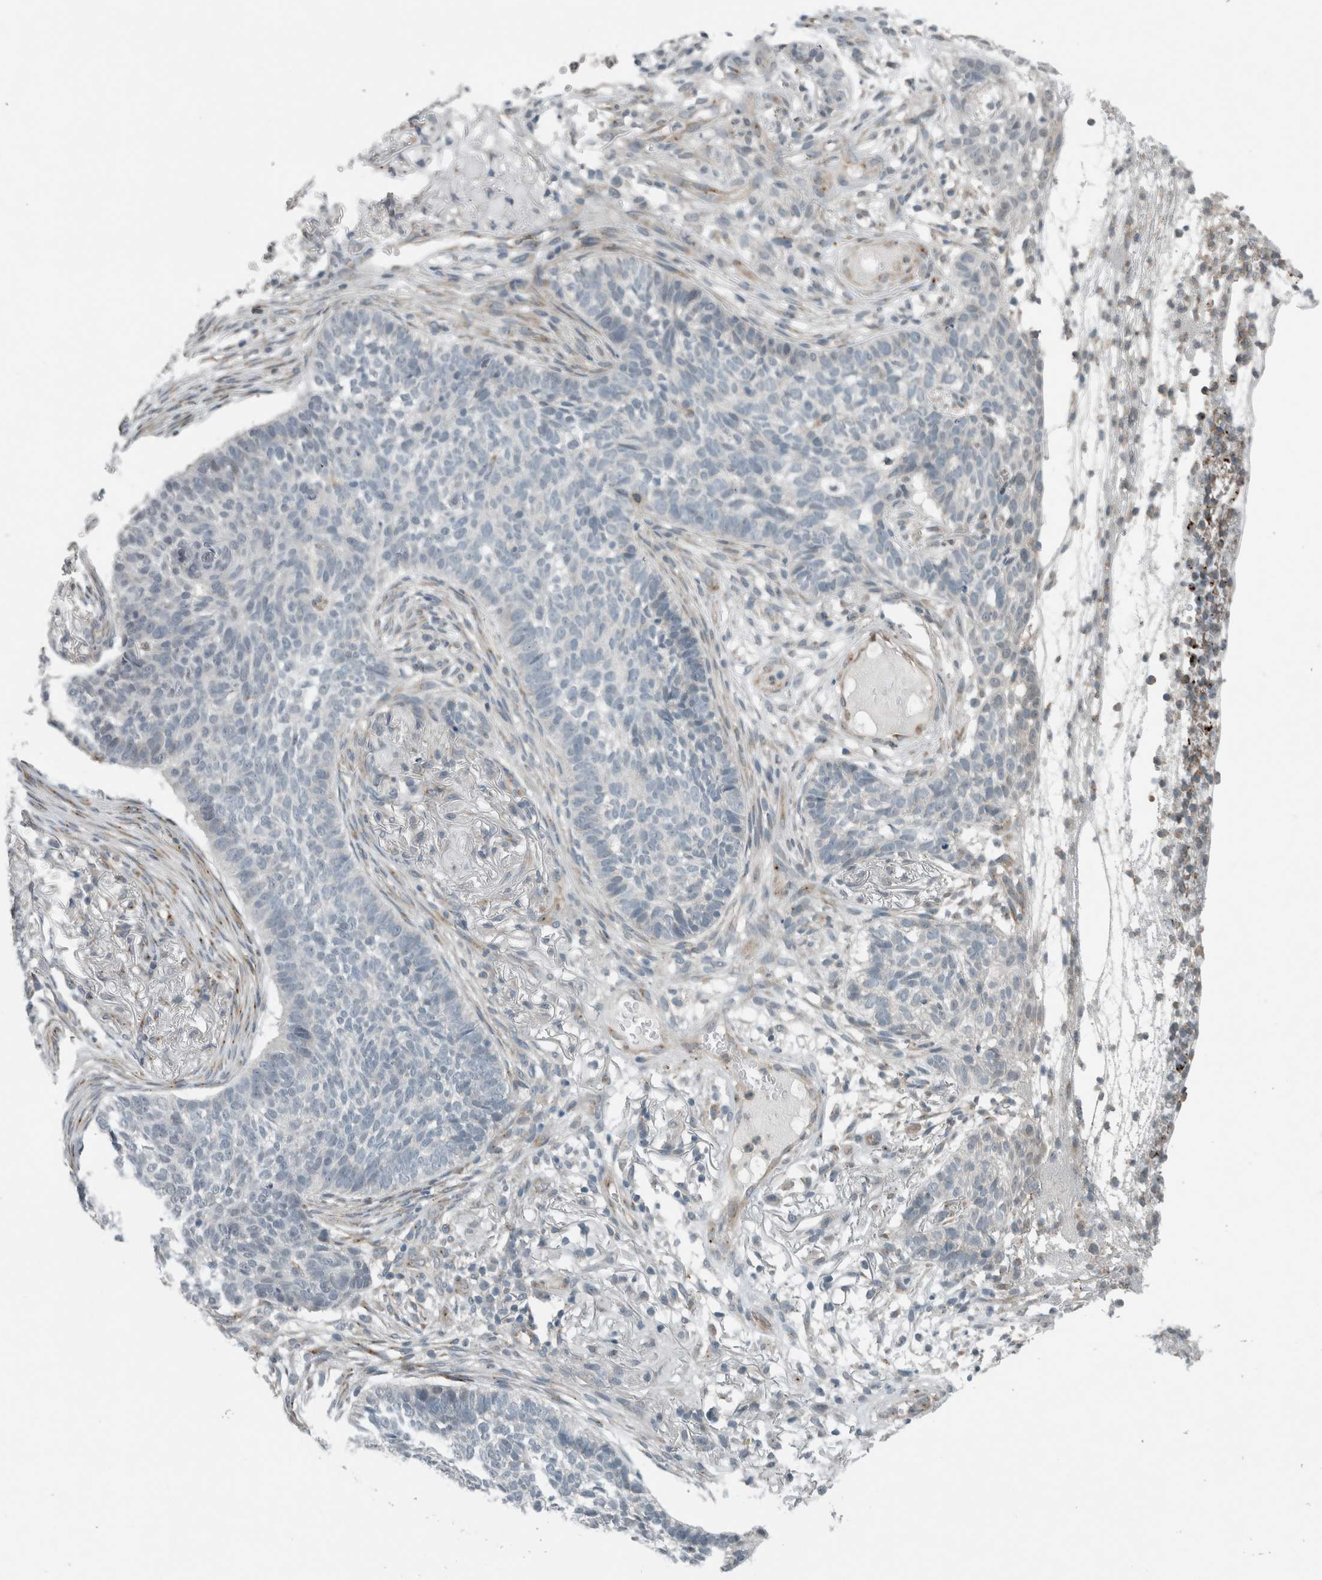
{"staining": {"intensity": "negative", "quantity": "none", "location": "none"}, "tissue": "skin cancer", "cell_type": "Tumor cells", "image_type": "cancer", "snomed": [{"axis": "morphology", "description": "Basal cell carcinoma"}, {"axis": "topography", "description": "Skin"}], "caption": "The immunohistochemistry (IHC) image has no significant positivity in tumor cells of basal cell carcinoma (skin) tissue. (Brightfield microscopy of DAB (3,3'-diaminobenzidine) immunohistochemistry (IHC) at high magnification).", "gene": "KIF1C", "patient": {"sex": "male", "age": 85}}